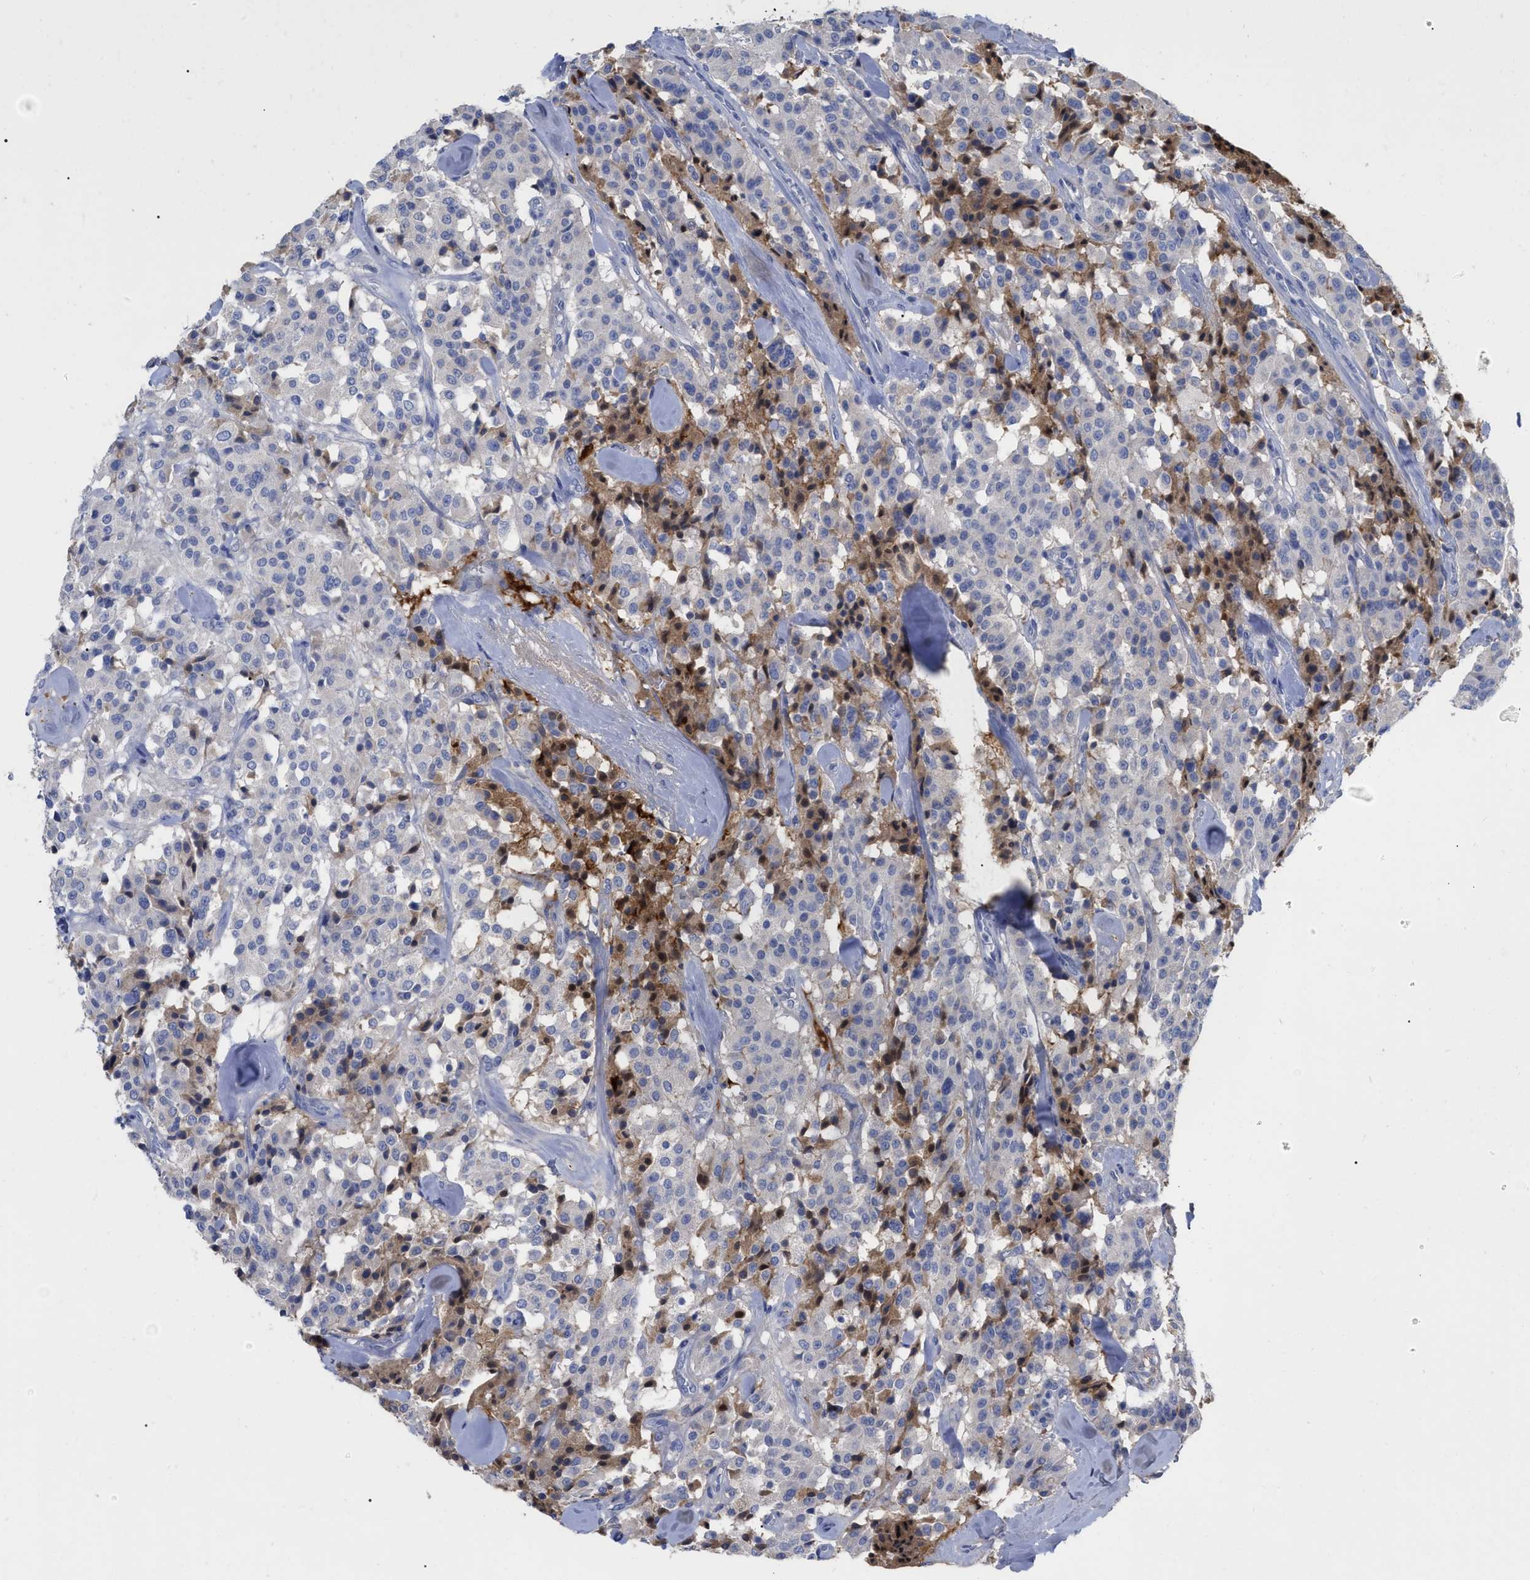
{"staining": {"intensity": "negative", "quantity": "none", "location": "none"}, "tissue": "carcinoid", "cell_type": "Tumor cells", "image_type": "cancer", "snomed": [{"axis": "morphology", "description": "Carcinoid, malignant, NOS"}, {"axis": "topography", "description": "Lung"}], "caption": "IHC histopathology image of neoplastic tissue: carcinoid stained with DAB (3,3'-diaminobenzidine) shows no significant protein positivity in tumor cells. (IHC, brightfield microscopy, high magnification).", "gene": "IGHV5-51", "patient": {"sex": "male", "age": 30}}